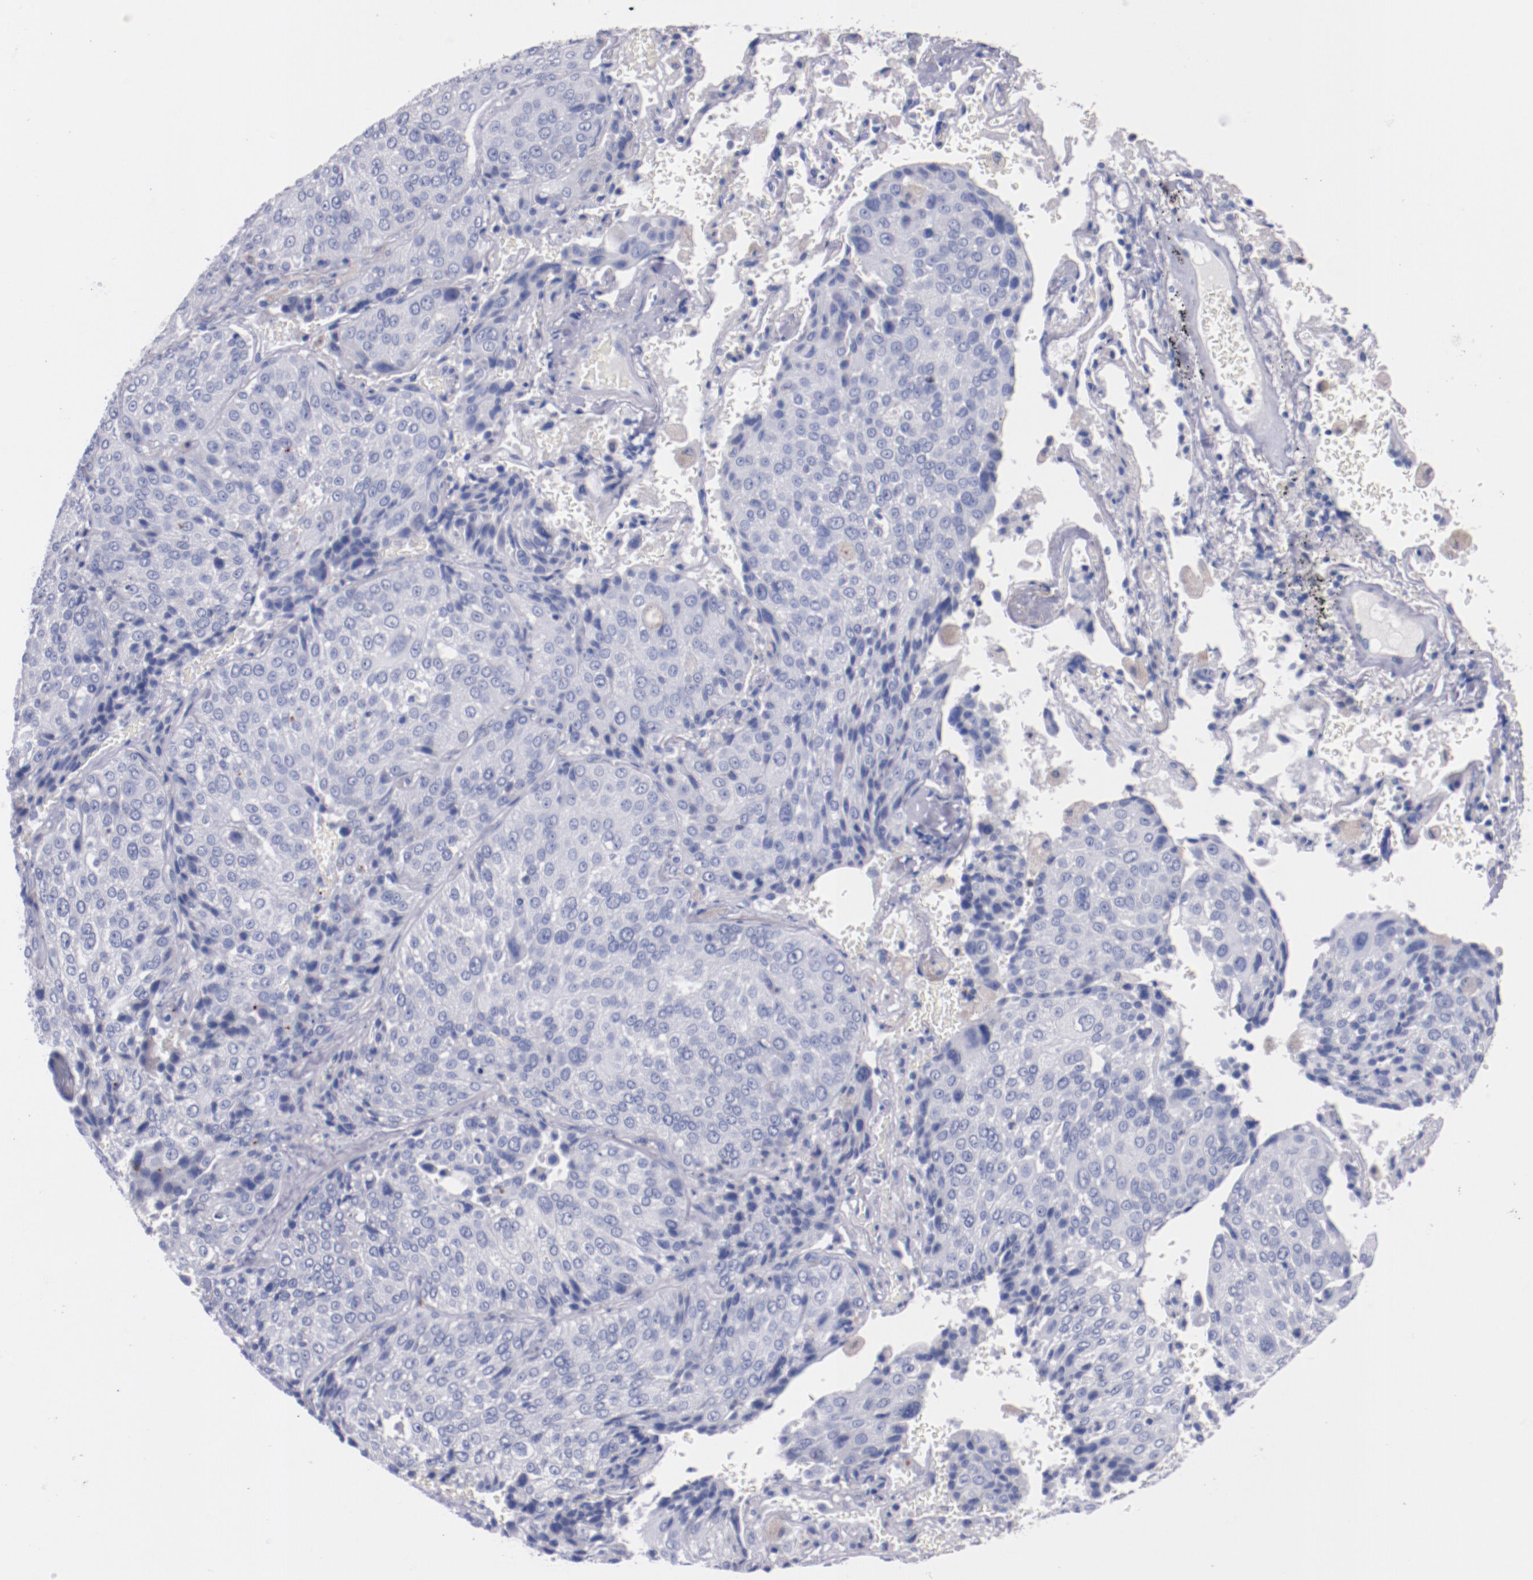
{"staining": {"intensity": "negative", "quantity": "none", "location": "none"}, "tissue": "lung cancer", "cell_type": "Tumor cells", "image_type": "cancer", "snomed": [{"axis": "morphology", "description": "Squamous cell carcinoma, NOS"}, {"axis": "topography", "description": "Lung"}], "caption": "The immunohistochemistry micrograph has no significant positivity in tumor cells of lung cancer (squamous cell carcinoma) tissue.", "gene": "CNTNAP2", "patient": {"sex": "male", "age": 54}}